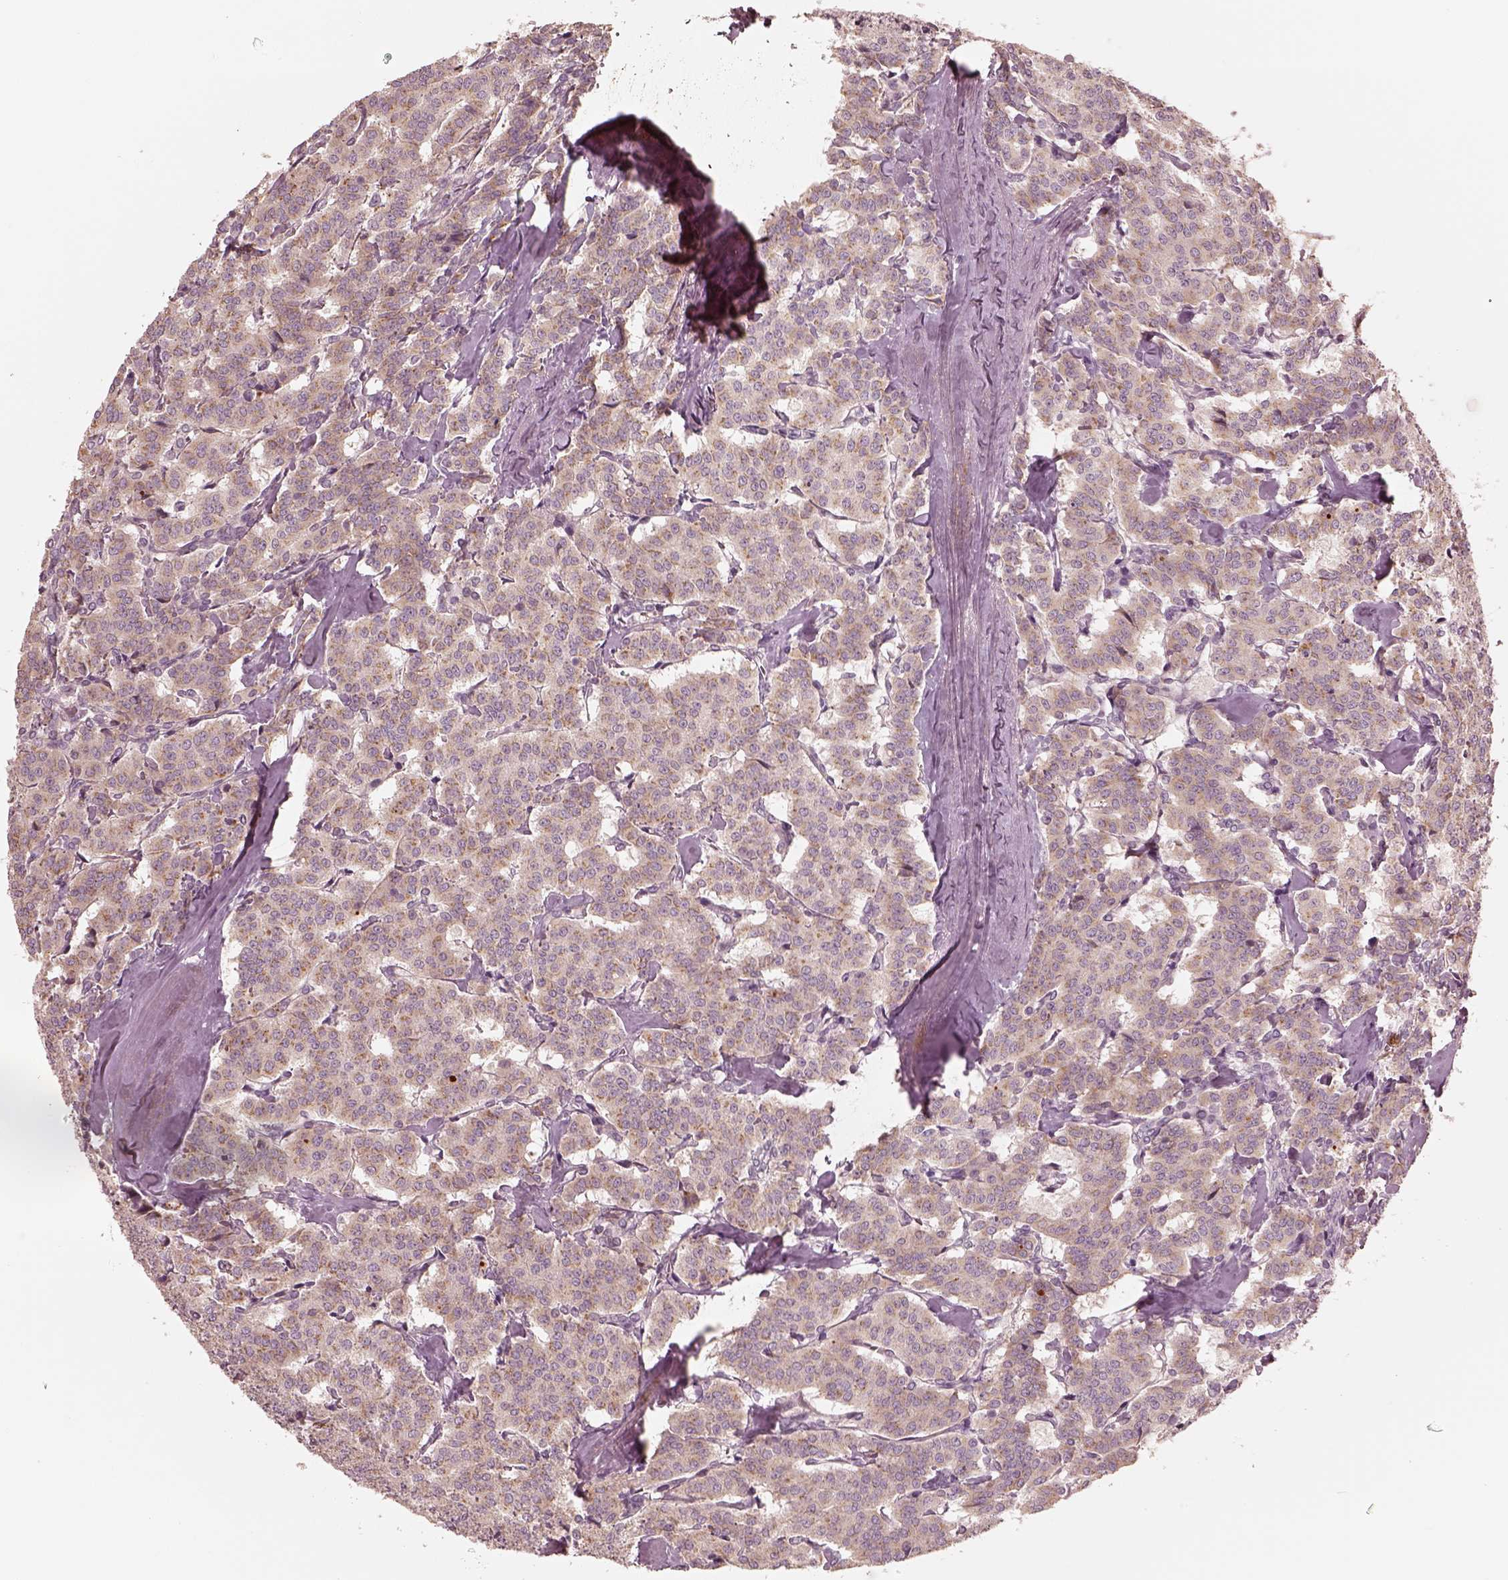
{"staining": {"intensity": "moderate", "quantity": ">75%", "location": "cytoplasmic/membranous"}, "tissue": "carcinoid", "cell_type": "Tumor cells", "image_type": "cancer", "snomed": [{"axis": "morphology", "description": "Carcinoid, malignant, NOS"}, {"axis": "topography", "description": "Lung"}], "caption": "The micrograph shows a brown stain indicating the presence of a protein in the cytoplasmic/membranous of tumor cells in malignant carcinoid. The staining is performed using DAB (3,3'-diaminobenzidine) brown chromogen to label protein expression. The nuclei are counter-stained blue using hematoxylin.", "gene": "ABCA7", "patient": {"sex": "female", "age": 46}}